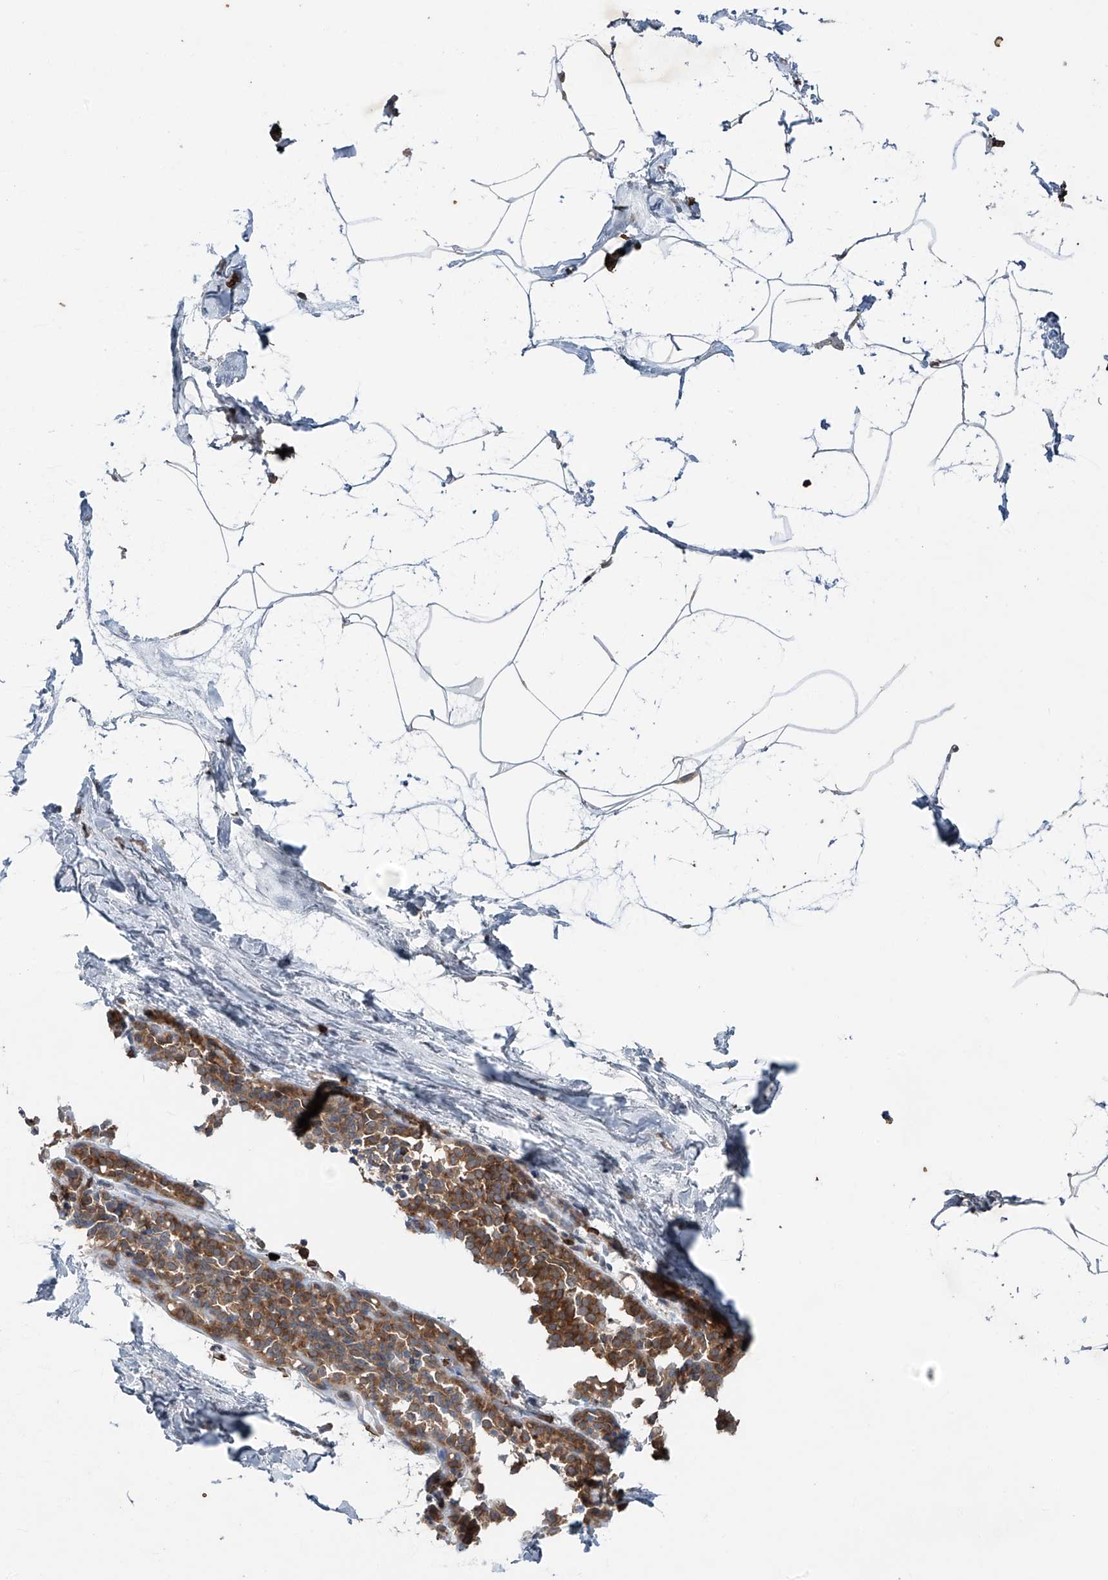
{"staining": {"intensity": "negative", "quantity": "none", "location": "none"}, "tissue": "breast", "cell_type": "Adipocytes", "image_type": "normal", "snomed": [{"axis": "morphology", "description": "Normal tissue, NOS"}, {"axis": "topography", "description": "Breast"}], "caption": "DAB (3,3'-diaminobenzidine) immunohistochemical staining of benign breast reveals no significant staining in adipocytes. (DAB IHC with hematoxylin counter stain).", "gene": "ZDHHC9", "patient": {"sex": "female", "age": 62}}